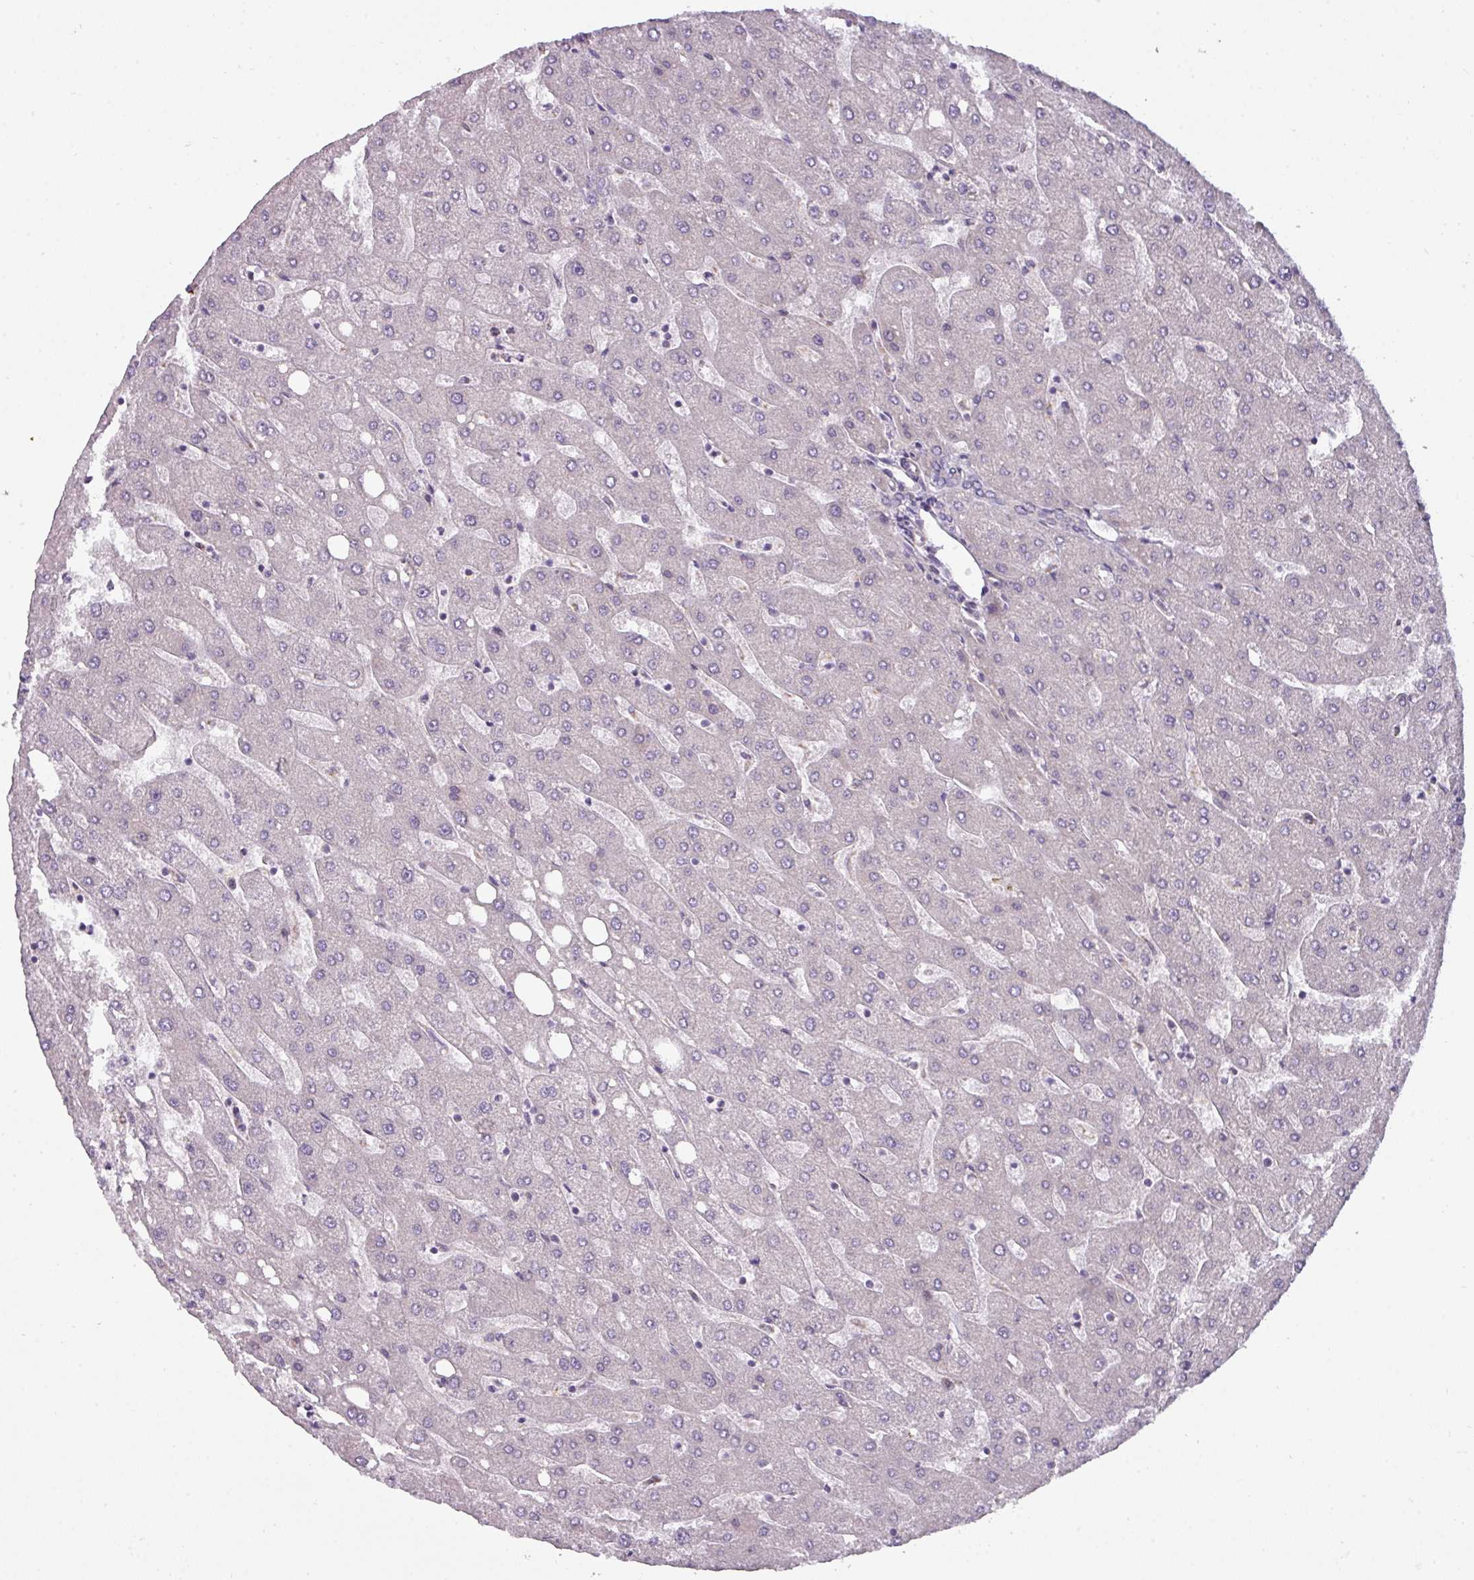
{"staining": {"intensity": "negative", "quantity": "none", "location": "none"}, "tissue": "liver", "cell_type": "Cholangiocytes", "image_type": "normal", "snomed": [{"axis": "morphology", "description": "Normal tissue, NOS"}, {"axis": "topography", "description": "Liver"}], "caption": "Immunohistochemical staining of unremarkable liver demonstrates no significant staining in cholangiocytes.", "gene": "C2orf68", "patient": {"sex": "male", "age": 67}}